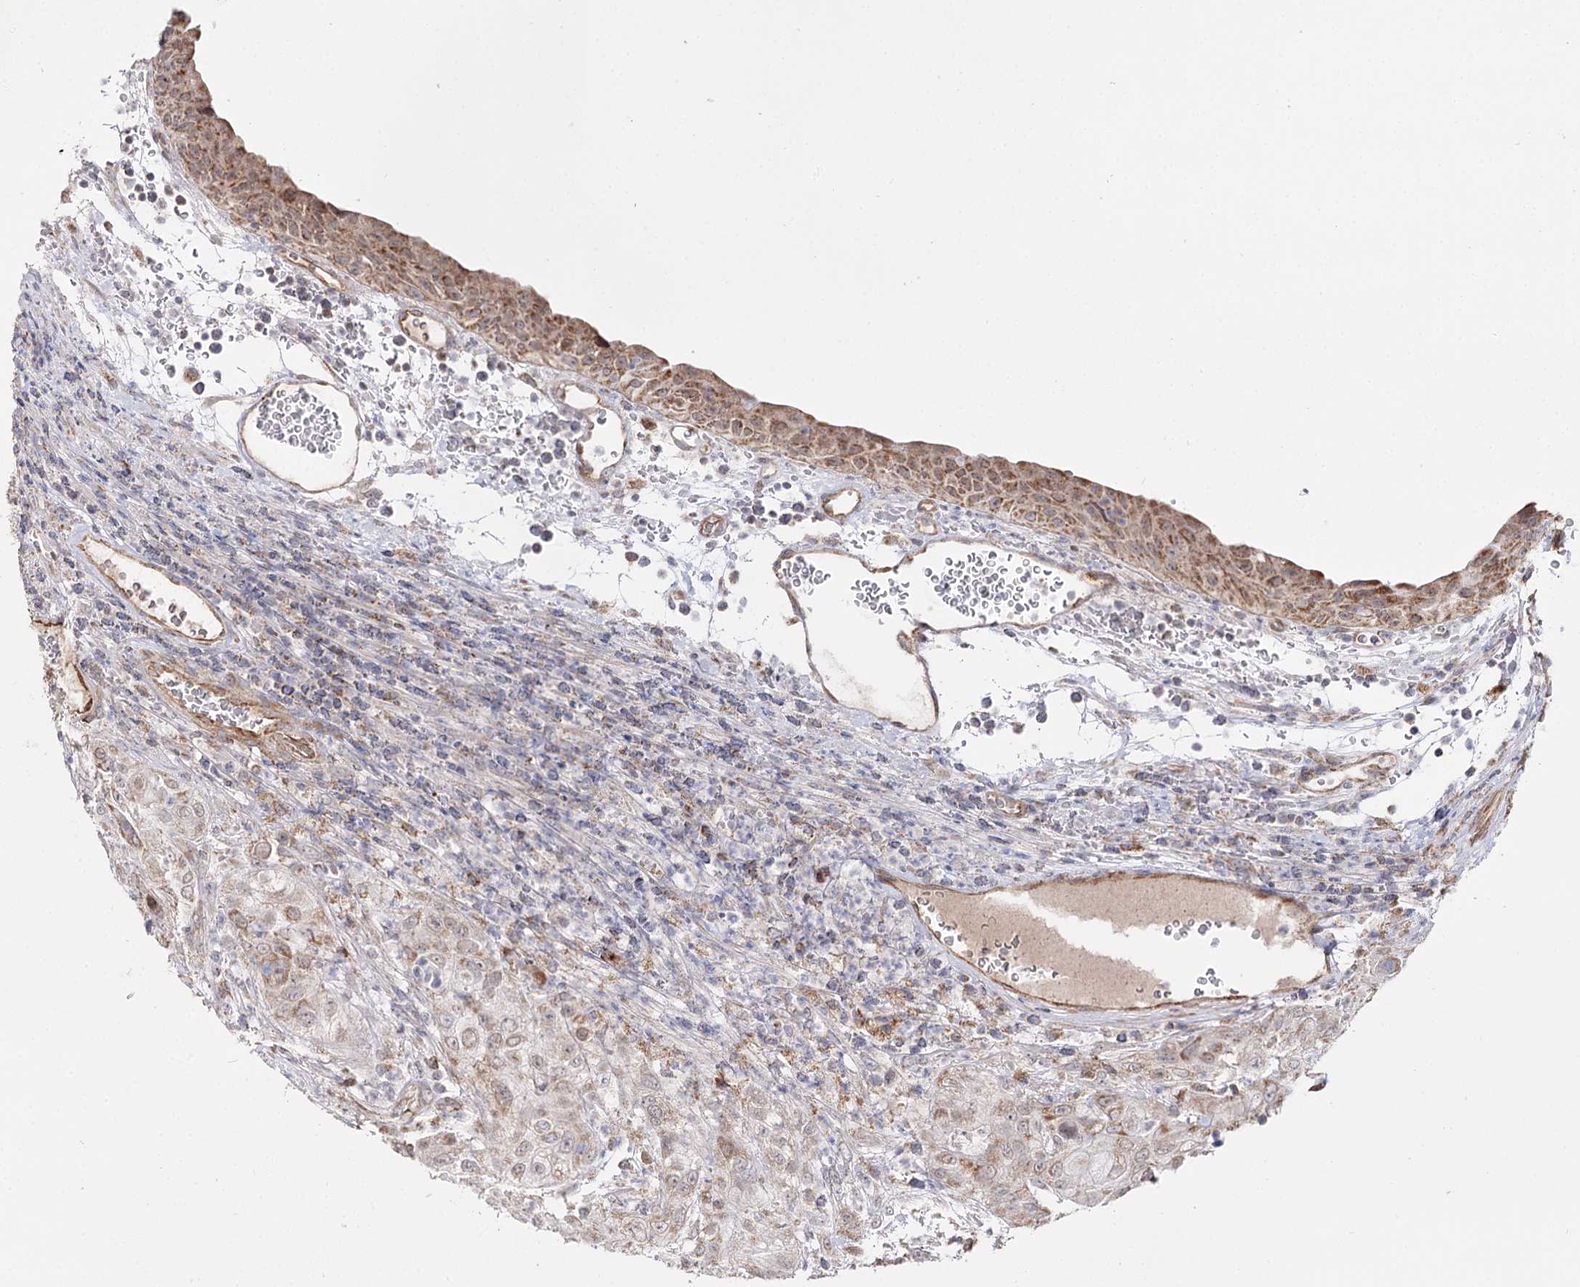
{"staining": {"intensity": "weak", "quantity": "<25%", "location": "cytoplasmic/membranous"}, "tissue": "urothelial cancer", "cell_type": "Tumor cells", "image_type": "cancer", "snomed": [{"axis": "morphology", "description": "Urothelial carcinoma, High grade"}, {"axis": "topography", "description": "Urinary bladder"}], "caption": "This is an IHC histopathology image of human urothelial cancer. There is no staining in tumor cells.", "gene": "CBR4", "patient": {"sex": "female", "age": 79}}